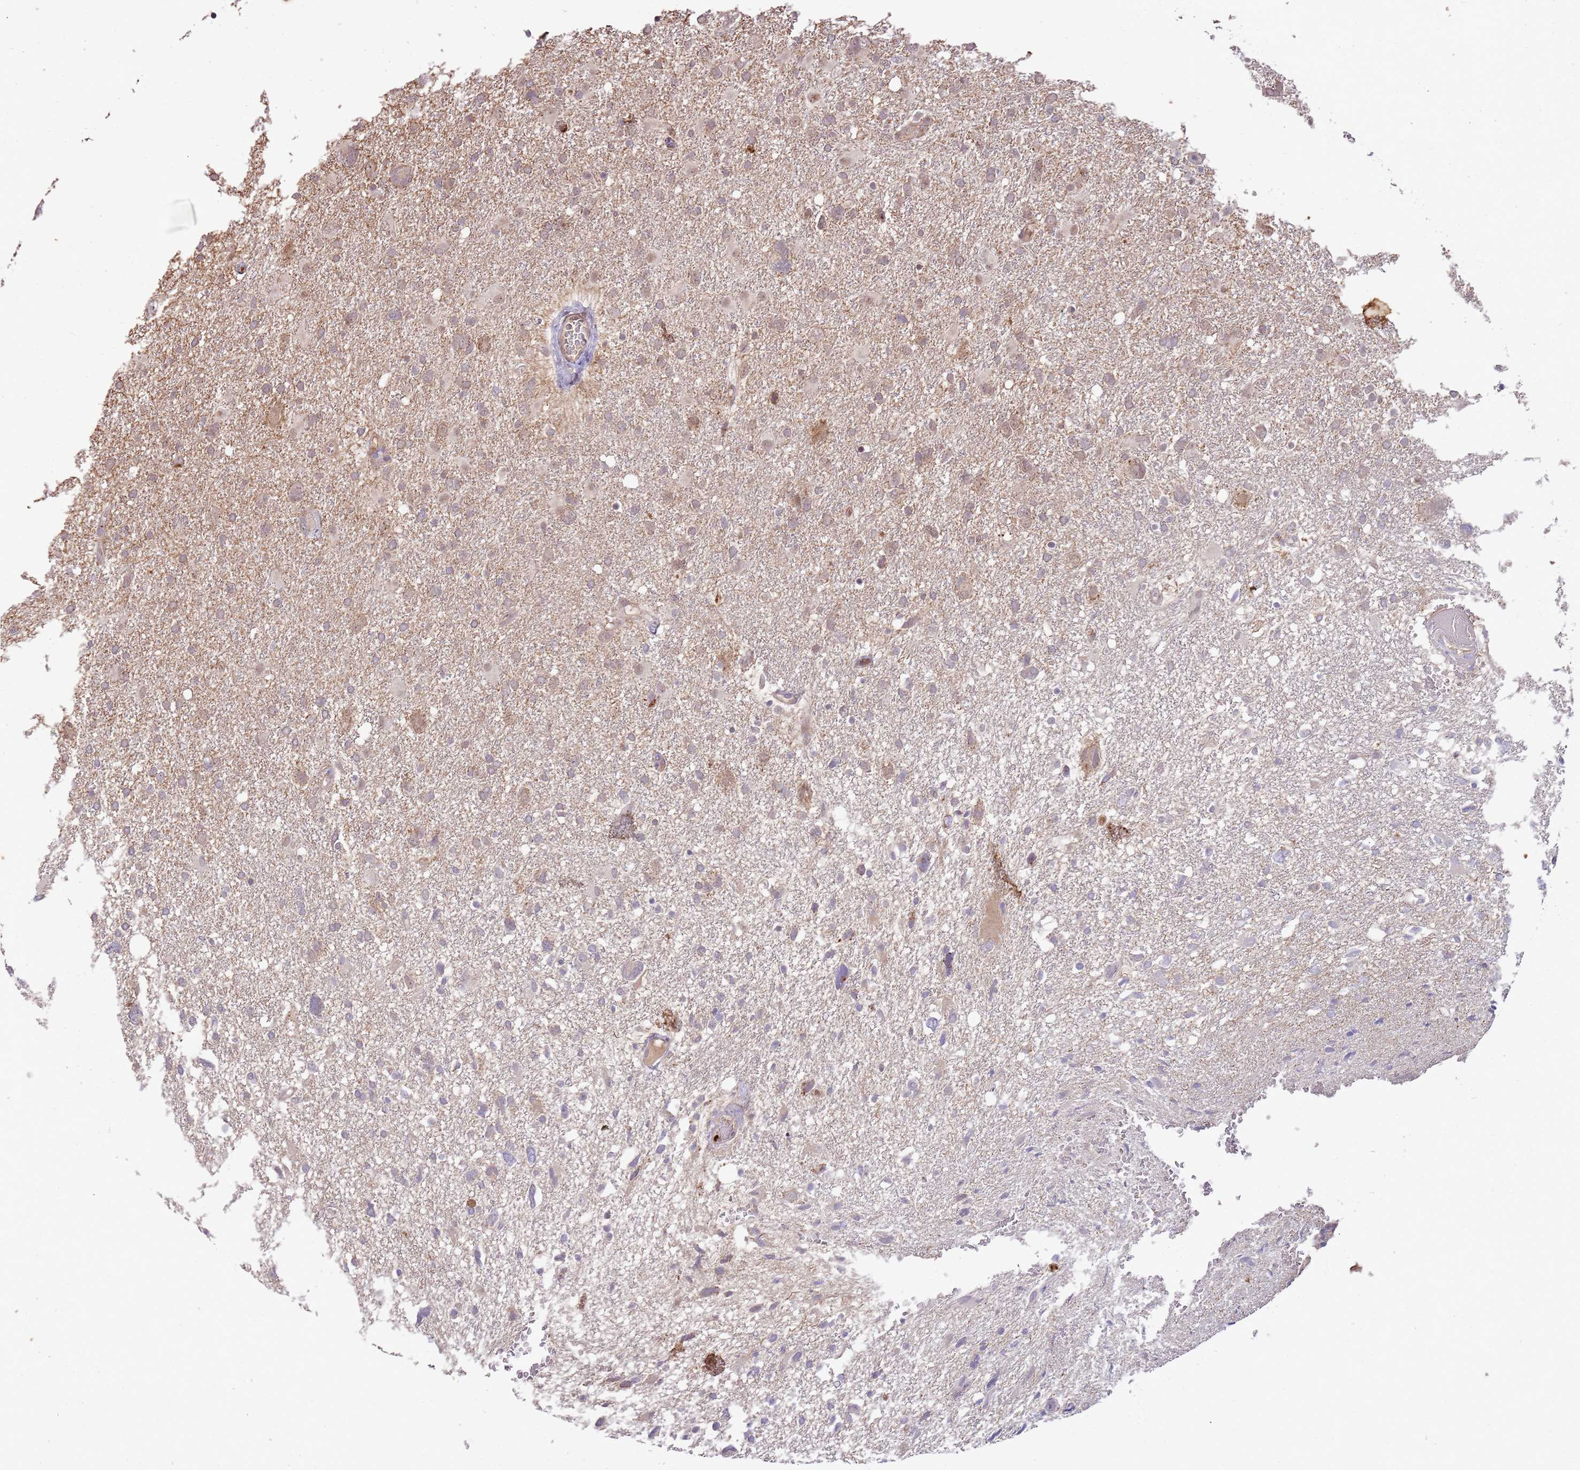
{"staining": {"intensity": "weak", "quantity": "25%-75%", "location": "cytoplasmic/membranous"}, "tissue": "glioma", "cell_type": "Tumor cells", "image_type": "cancer", "snomed": [{"axis": "morphology", "description": "Glioma, malignant, High grade"}, {"axis": "topography", "description": "Brain"}], "caption": "Glioma stained with a protein marker reveals weak staining in tumor cells.", "gene": "NBPF6", "patient": {"sex": "male", "age": 61}}